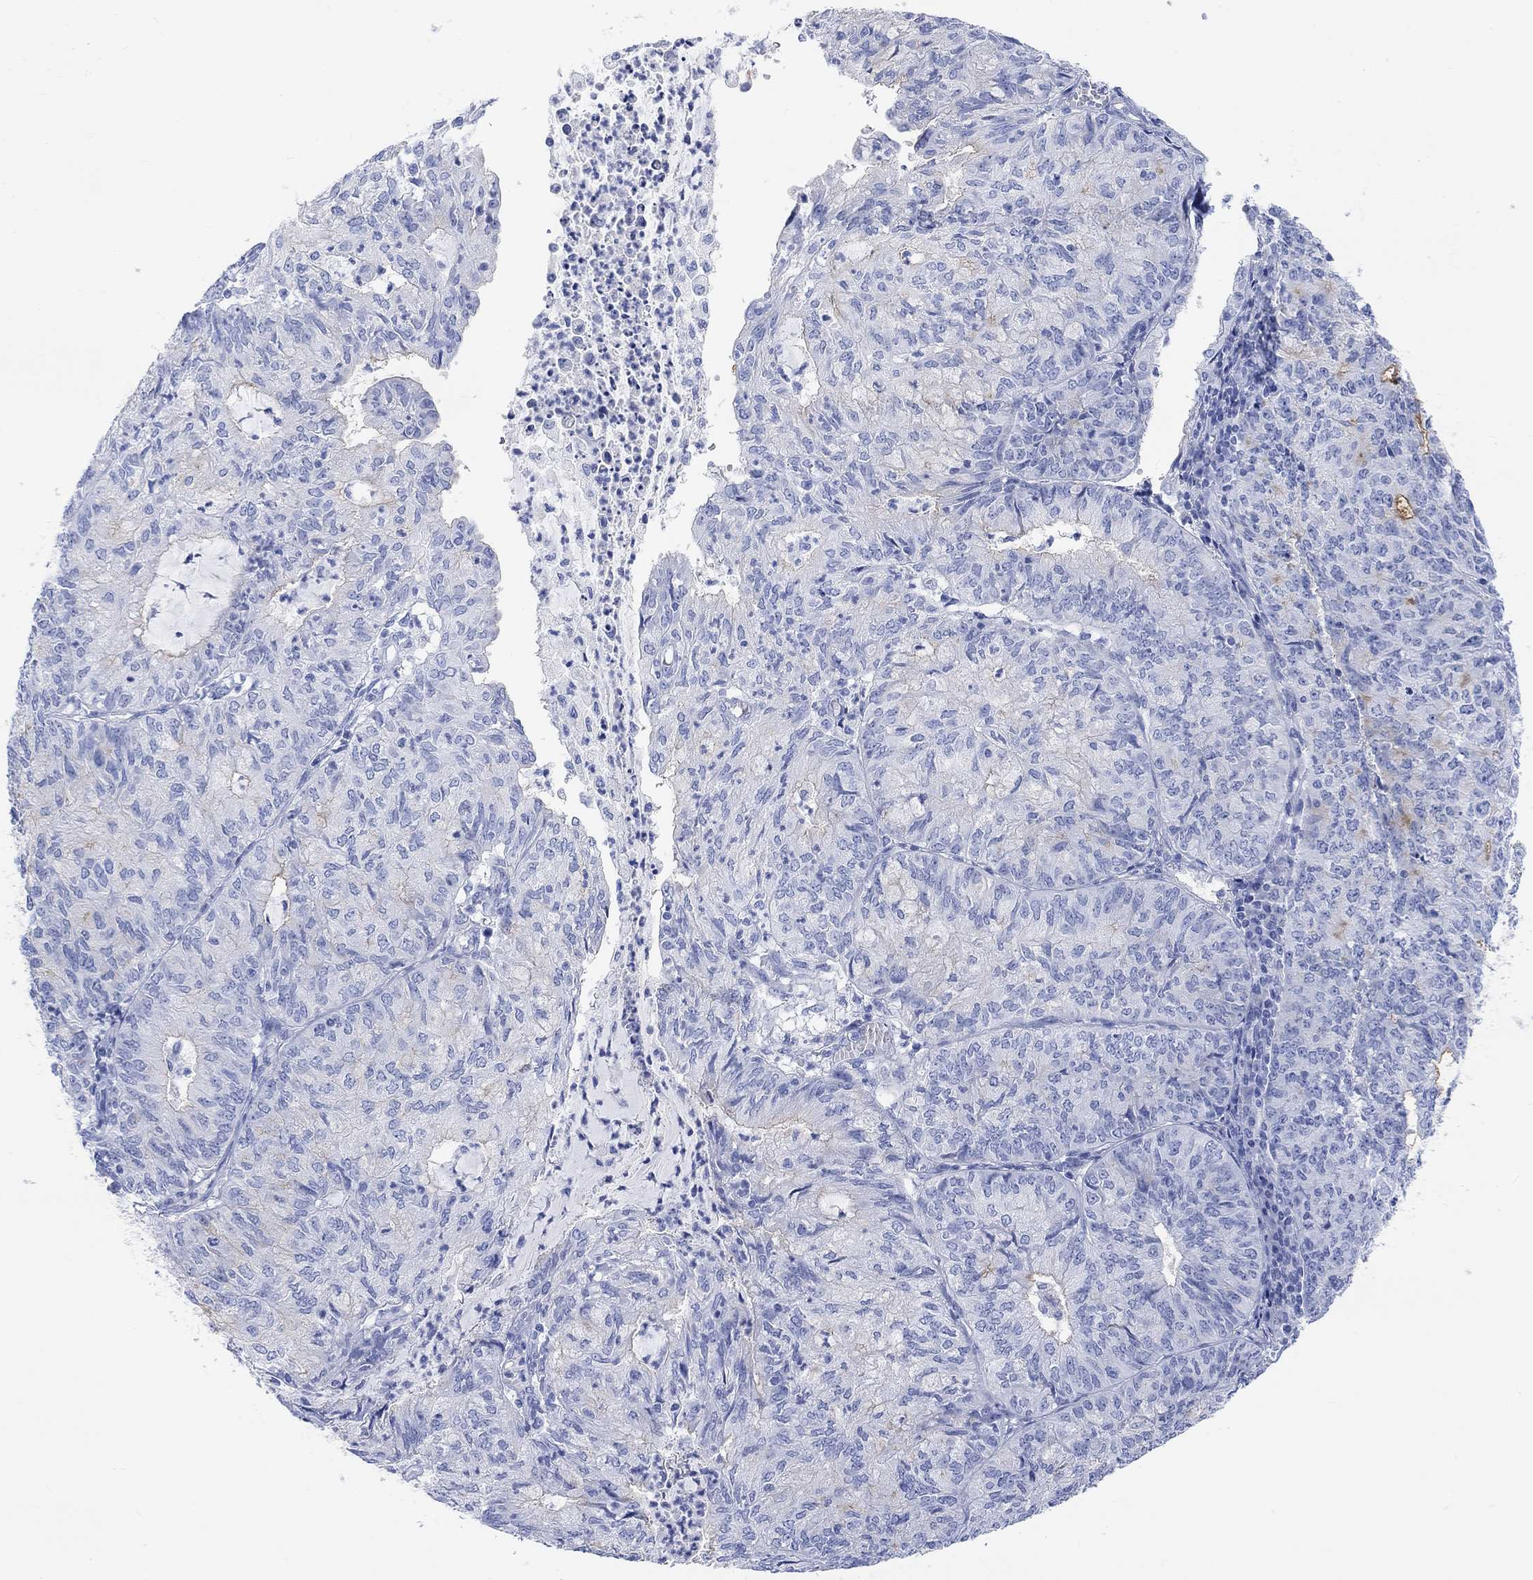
{"staining": {"intensity": "moderate", "quantity": "<25%", "location": "cytoplasmic/membranous"}, "tissue": "endometrial cancer", "cell_type": "Tumor cells", "image_type": "cancer", "snomed": [{"axis": "morphology", "description": "Adenocarcinoma, NOS"}, {"axis": "topography", "description": "Endometrium"}], "caption": "A micrograph showing moderate cytoplasmic/membranous expression in about <25% of tumor cells in endometrial adenocarcinoma, as visualized by brown immunohistochemical staining.", "gene": "XIRP2", "patient": {"sex": "female", "age": 82}}